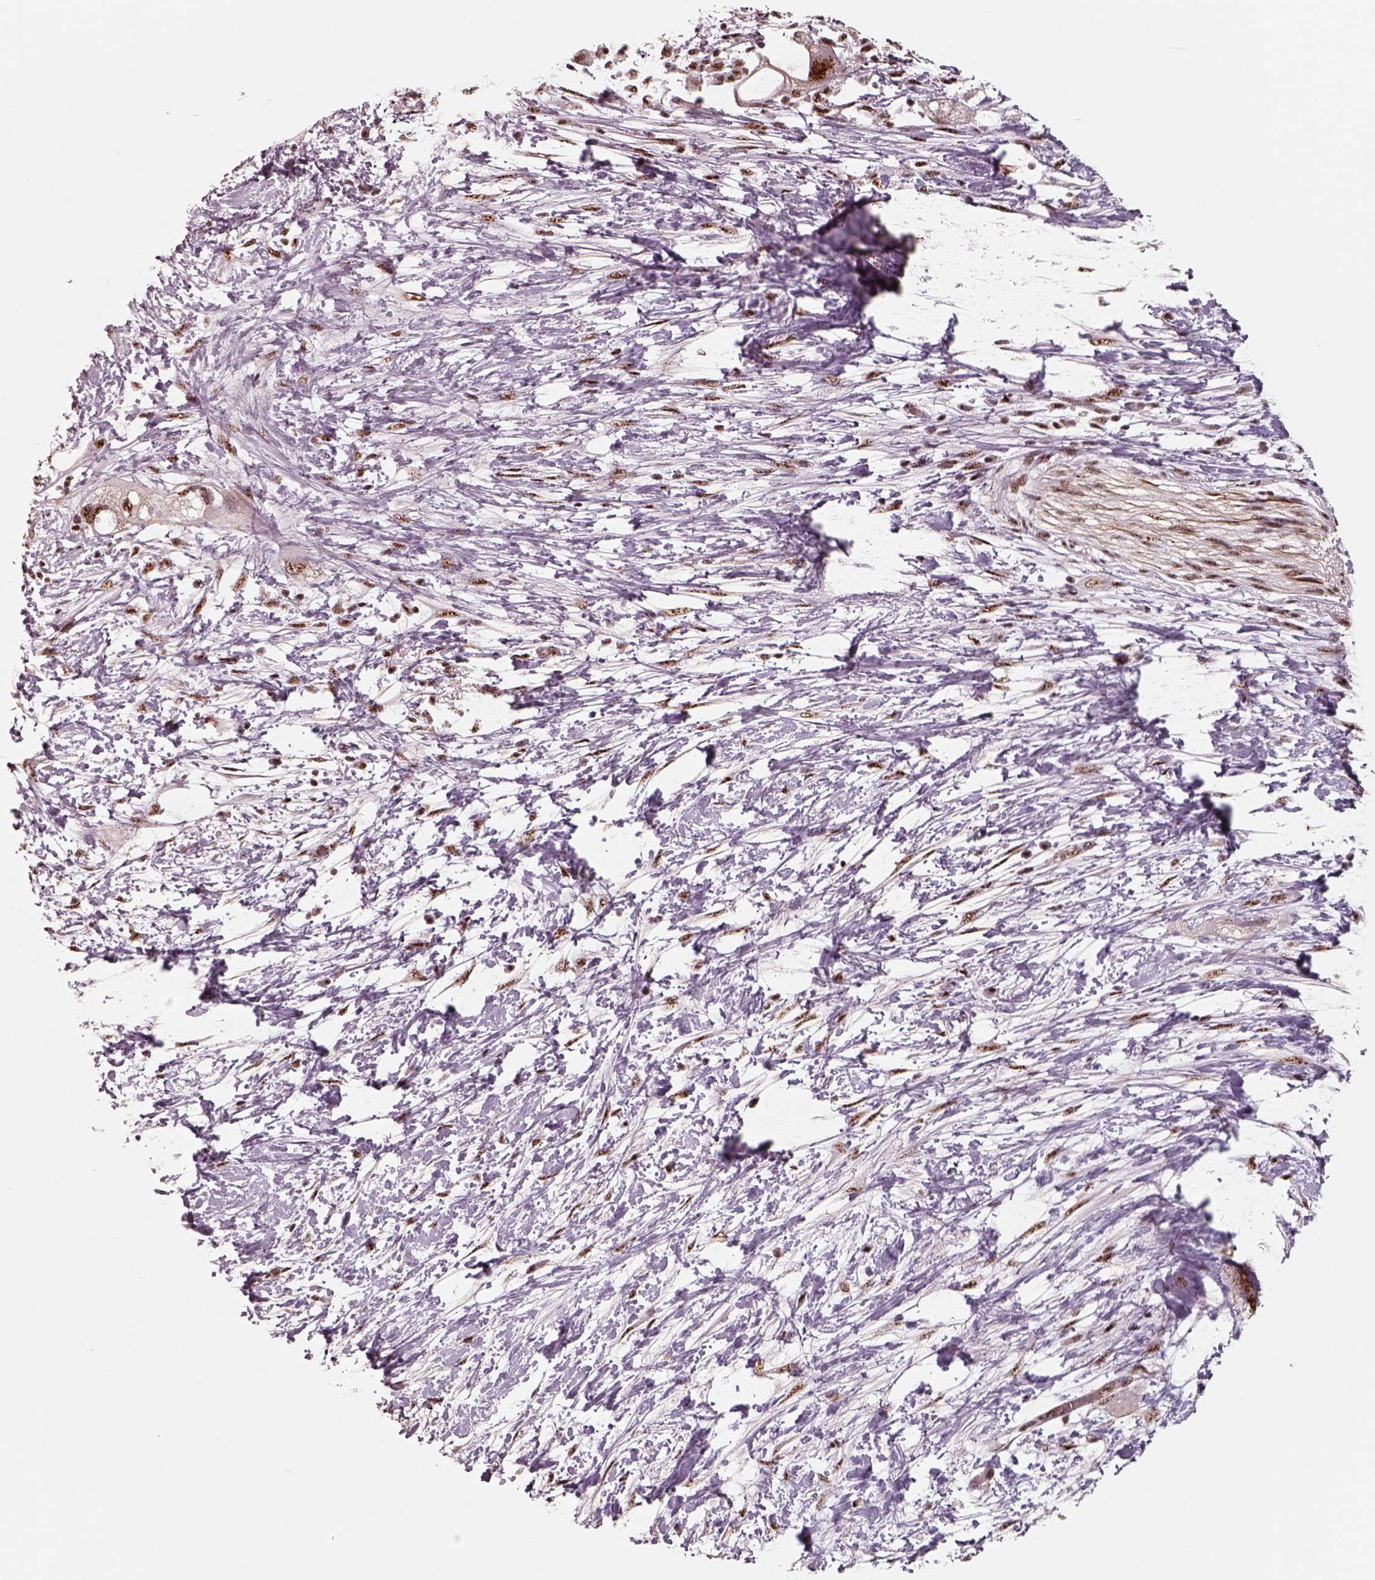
{"staining": {"intensity": "moderate", "quantity": ">75%", "location": "nuclear"}, "tissue": "pancreatic cancer", "cell_type": "Tumor cells", "image_type": "cancer", "snomed": [{"axis": "morphology", "description": "Adenocarcinoma, NOS"}, {"axis": "topography", "description": "Pancreas"}], "caption": "Immunohistochemistry (IHC) (DAB (3,3'-diaminobenzidine)) staining of human adenocarcinoma (pancreatic) demonstrates moderate nuclear protein expression in approximately >75% of tumor cells. The staining was performed using DAB (3,3'-diaminobenzidine), with brown indicating positive protein expression. Nuclei are stained blue with hematoxylin.", "gene": "ATXN7L3", "patient": {"sex": "female", "age": 72}}